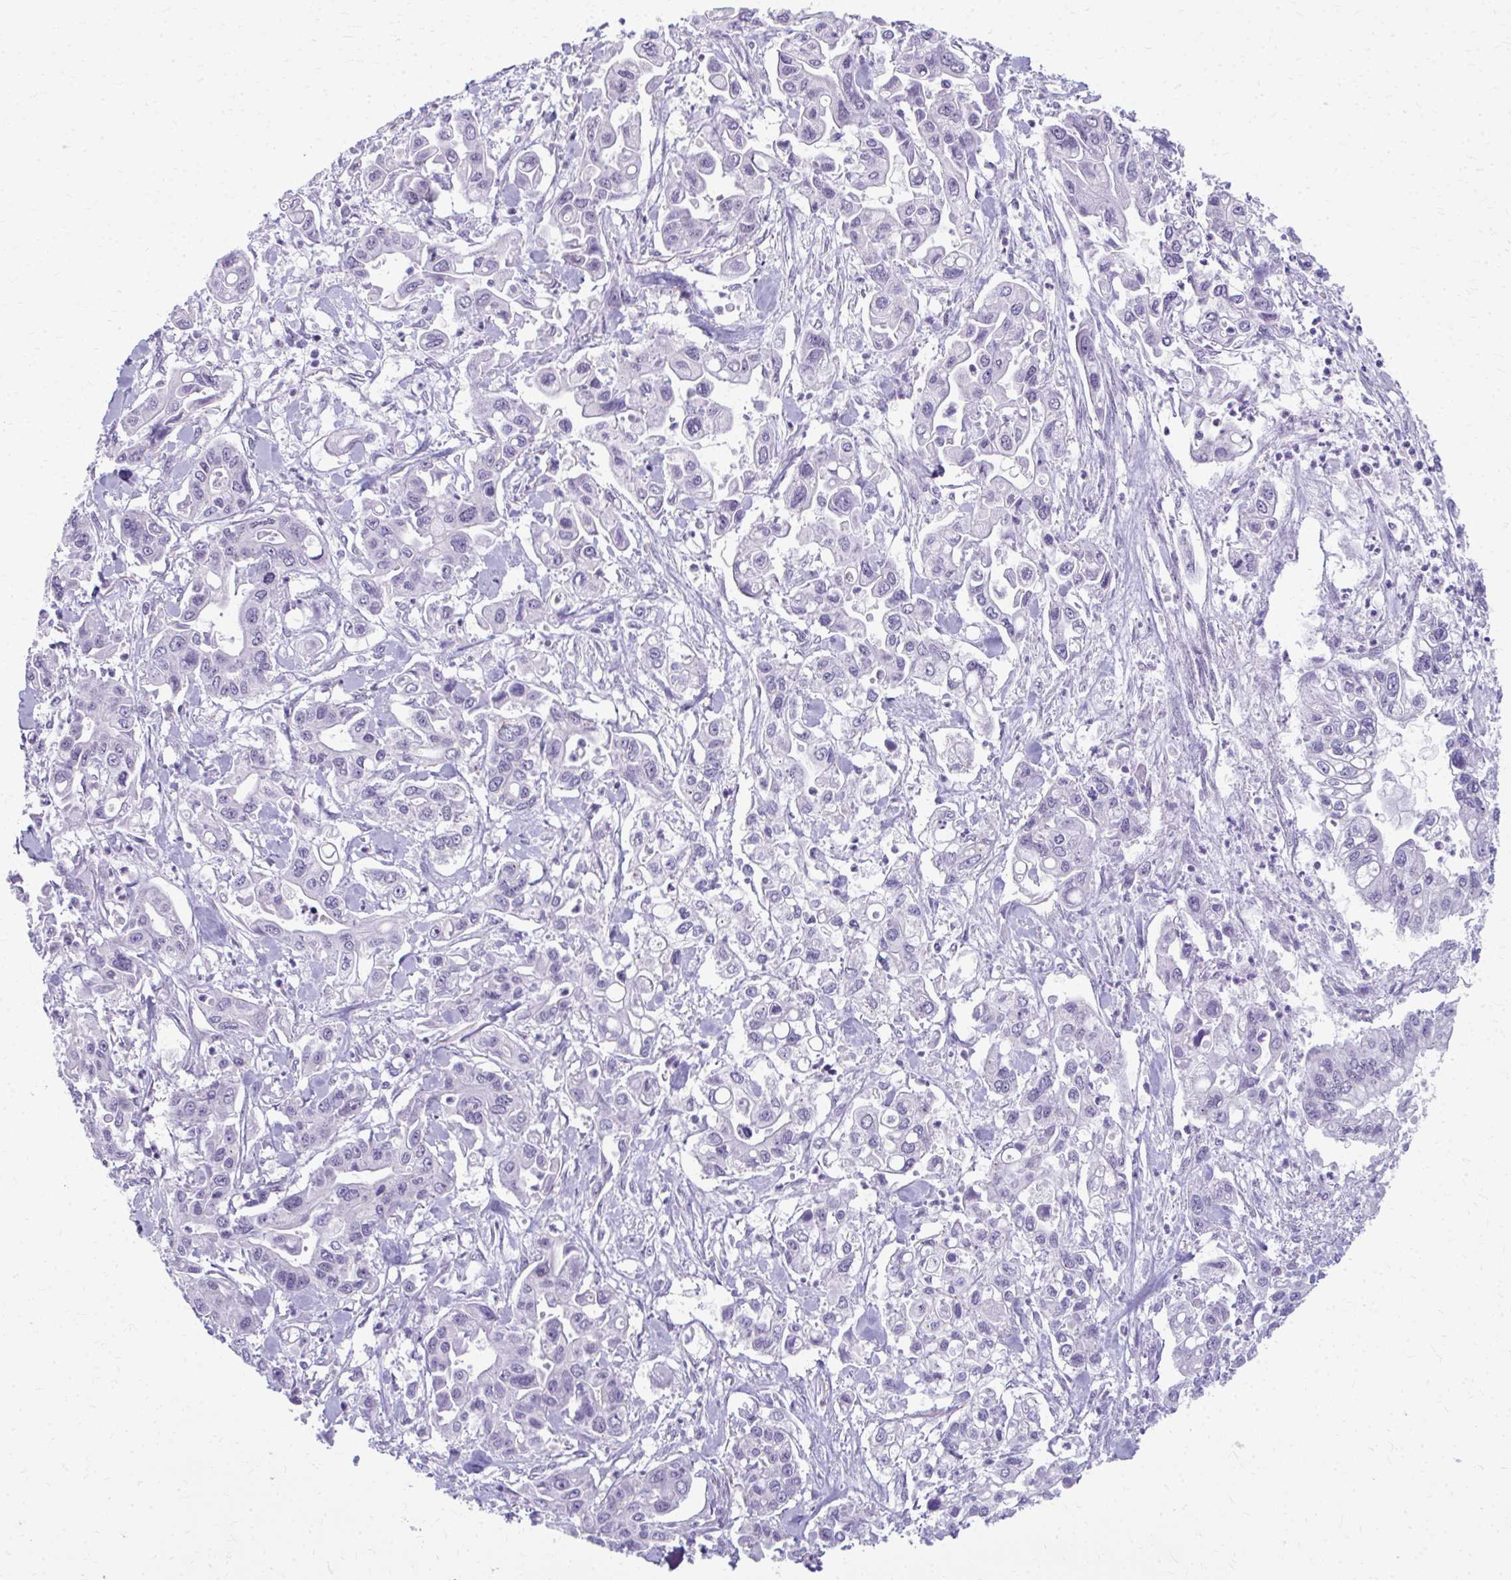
{"staining": {"intensity": "negative", "quantity": "none", "location": "none"}, "tissue": "pancreatic cancer", "cell_type": "Tumor cells", "image_type": "cancer", "snomed": [{"axis": "morphology", "description": "Adenocarcinoma, NOS"}, {"axis": "topography", "description": "Pancreas"}], "caption": "DAB (3,3'-diaminobenzidine) immunohistochemical staining of adenocarcinoma (pancreatic) exhibits no significant staining in tumor cells.", "gene": "MAF1", "patient": {"sex": "male", "age": 62}}